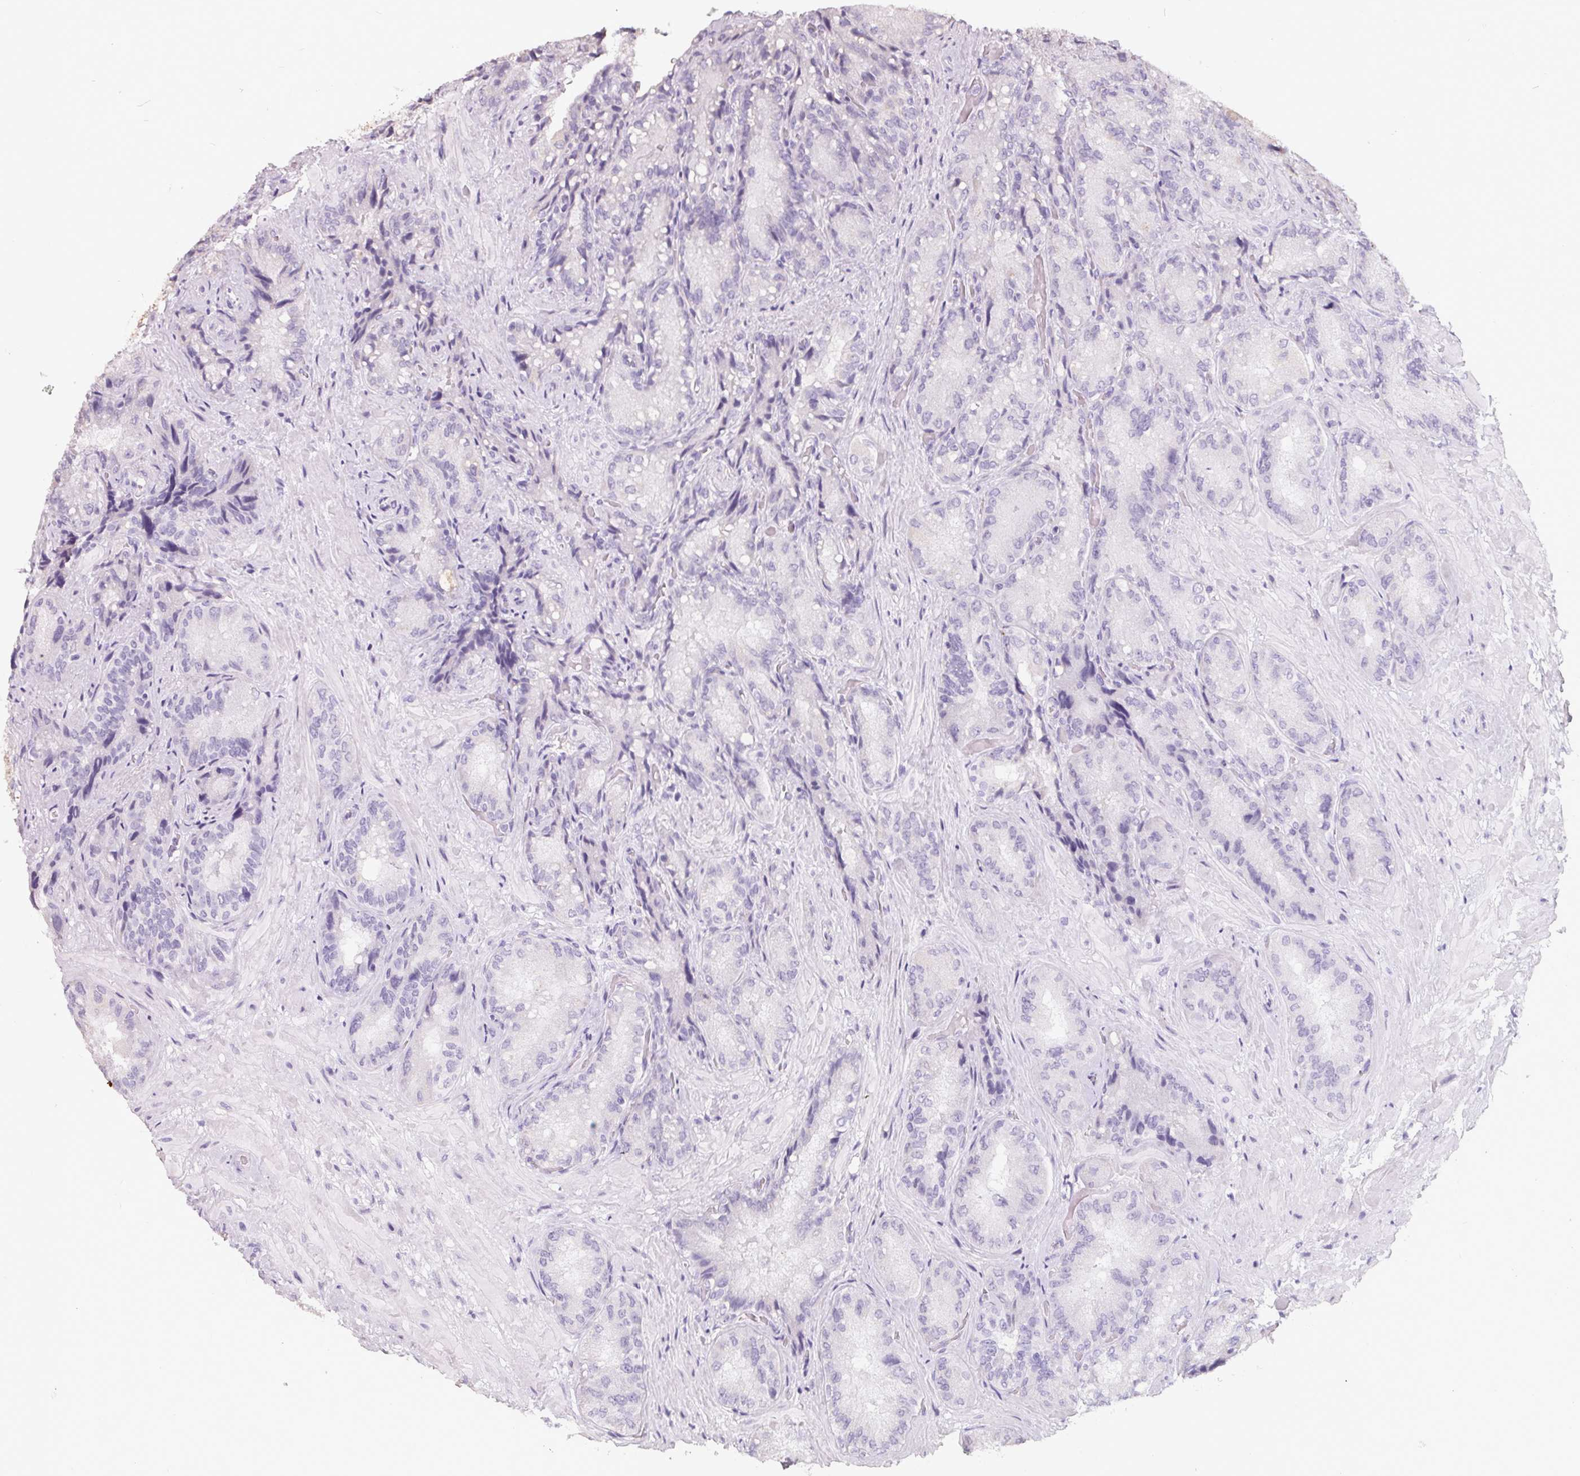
{"staining": {"intensity": "negative", "quantity": "none", "location": "none"}, "tissue": "seminal vesicle", "cell_type": "Glandular cells", "image_type": "normal", "snomed": [{"axis": "morphology", "description": "Normal tissue, NOS"}, {"axis": "topography", "description": "Seminal veicle"}], "caption": "An IHC histopathology image of unremarkable seminal vesicle is shown. There is no staining in glandular cells of seminal vesicle.", "gene": "FTCD", "patient": {"sex": "male", "age": 57}}